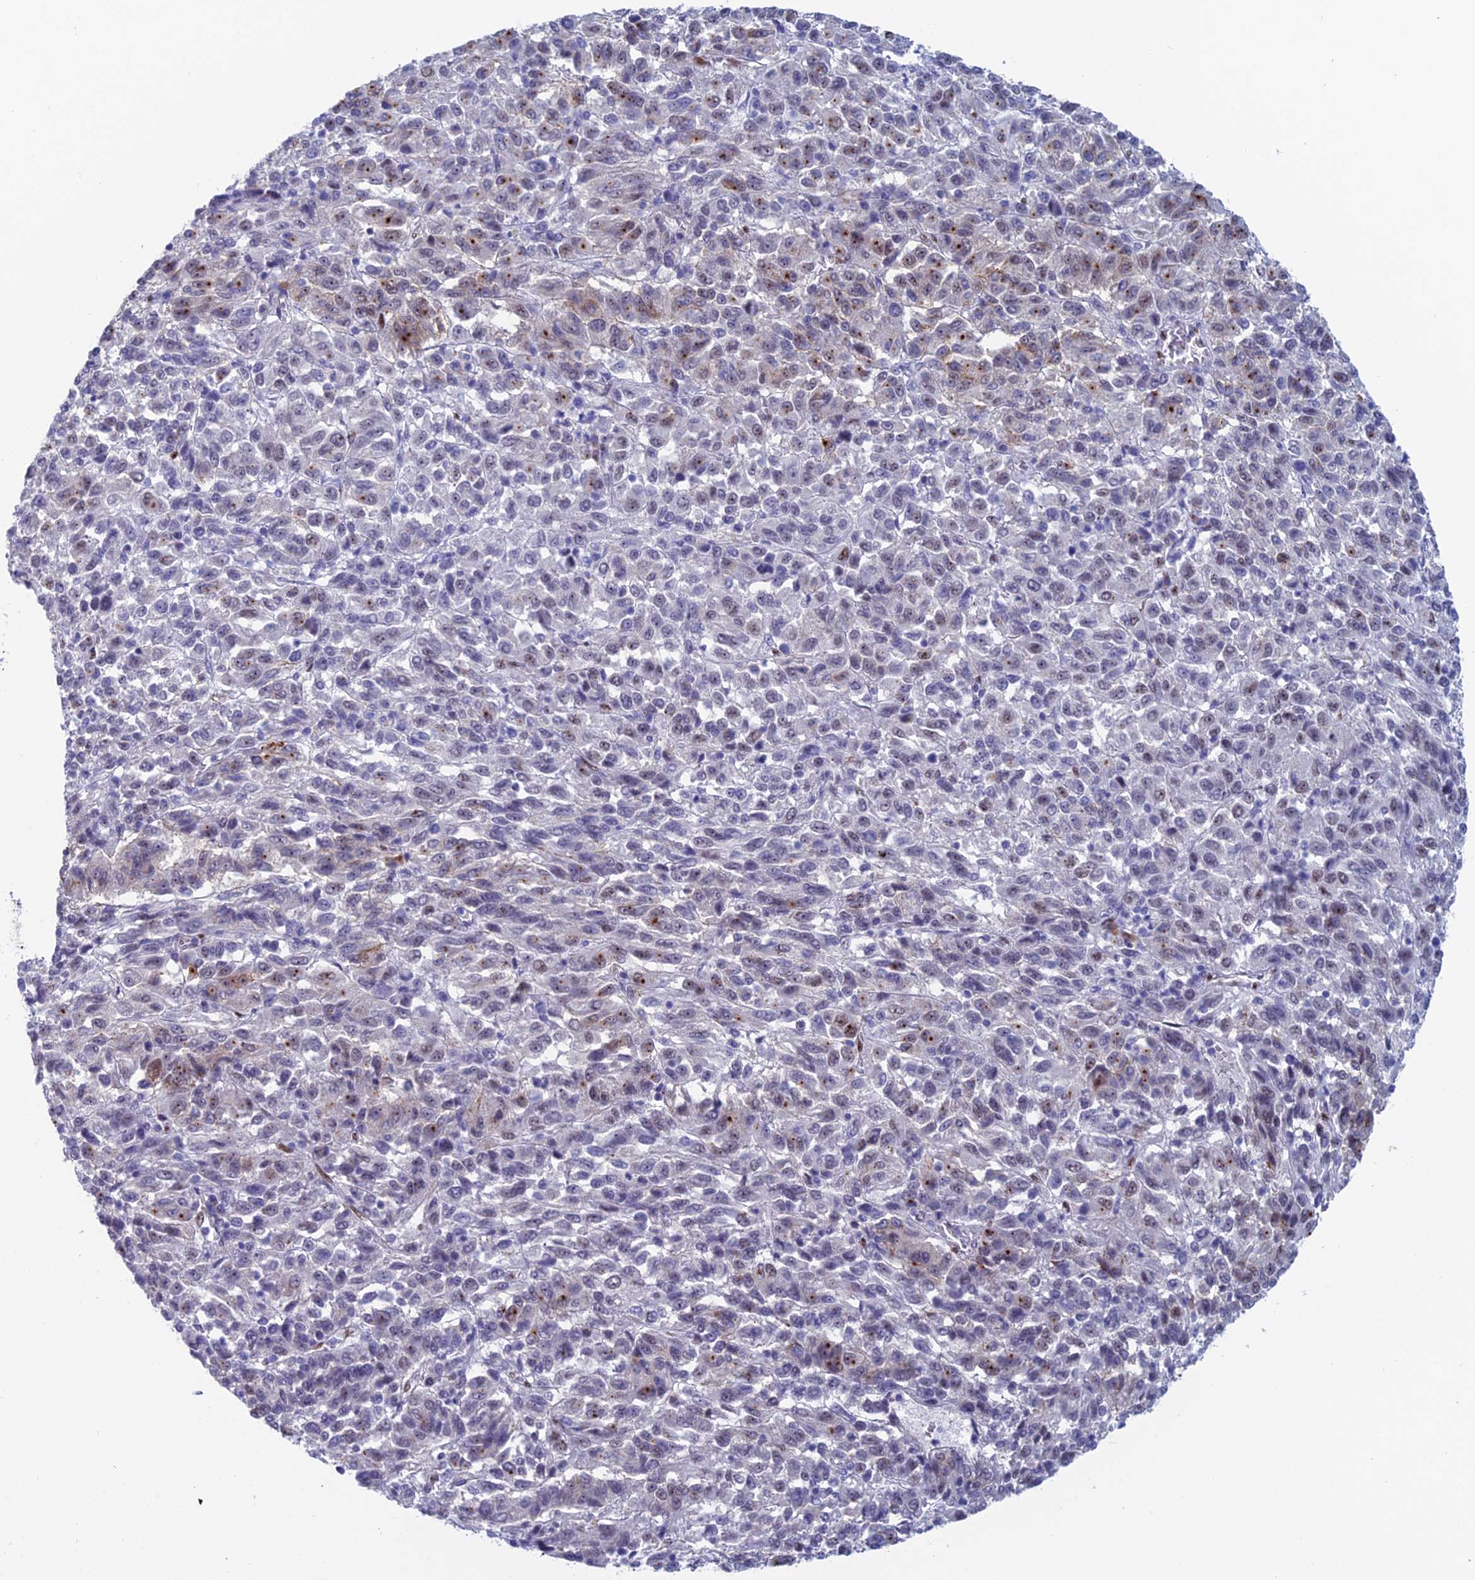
{"staining": {"intensity": "moderate", "quantity": "<25%", "location": "cytoplasmic/membranous"}, "tissue": "melanoma", "cell_type": "Tumor cells", "image_type": "cancer", "snomed": [{"axis": "morphology", "description": "Malignant melanoma, Metastatic site"}, {"axis": "topography", "description": "Lung"}], "caption": "Immunohistochemical staining of human malignant melanoma (metastatic site) demonstrates low levels of moderate cytoplasmic/membranous protein staining in about <25% of tumor cells. The staining is performed using DAB brown chromogen to label protein expression. The nuclei are counter-stained blue using hematoxylin.", "gene": "NOL4L", "patient": {"sex": "male", "age": 64}}